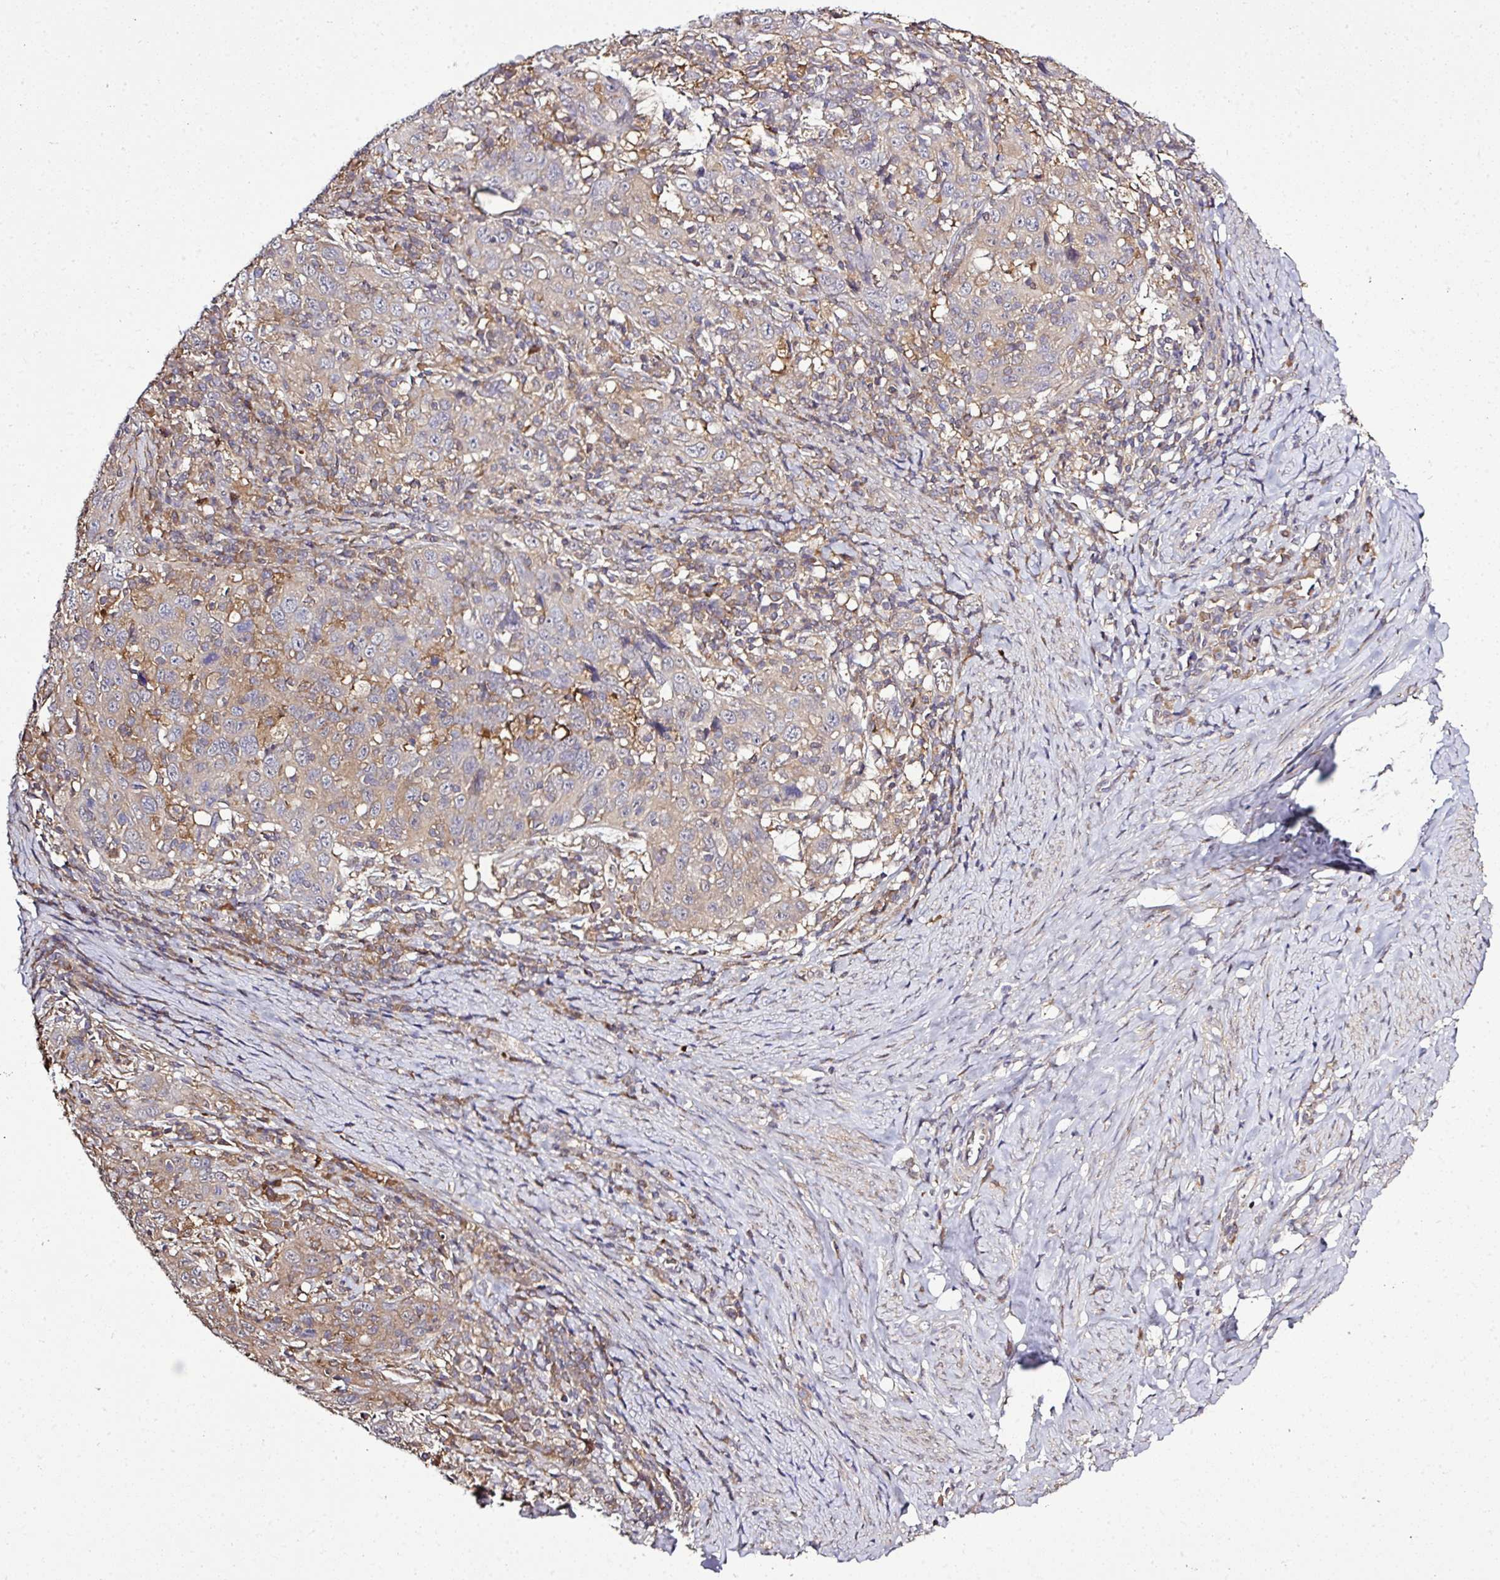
{"staining": {"intensity": "weak", "quantity": "<25%", "location": "cytoplasmic/membranous"}, "tissue": "cervical cancer", "cell_type": "Tumor cells", "image_type": "cancer", "snomed": [{"axis": "morphology", "description": "Squamous cell carcinoma, NOS"}, {"axis": "topography", "description": "Cervix"}], "caption": "Immunohistochemistry (IHC) photomicrograph of neoplastic tissue: human cervical cancer (squamous cell carcinoma) stained with DAB displays no significant protein expression in tumor cells.", "gene": "TMEM107", "patient": {"sex": "female", "age": 46}}